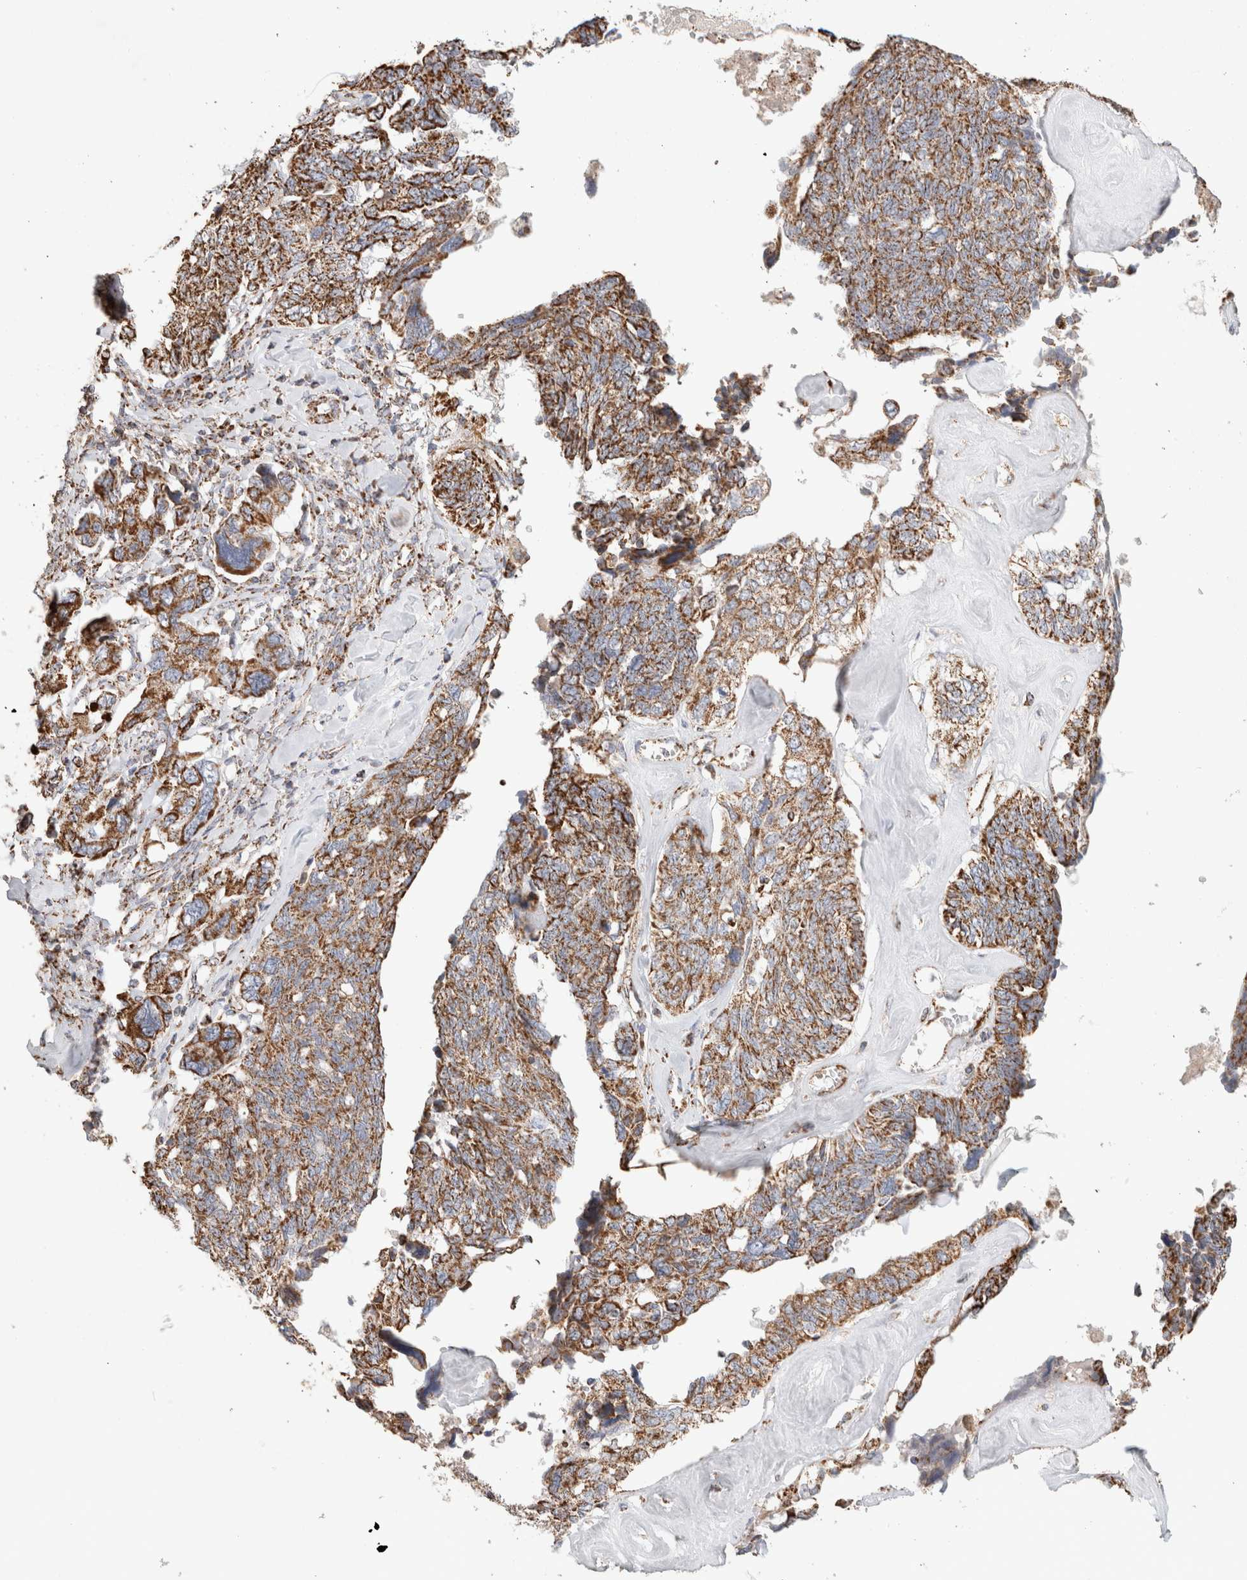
{"staining": {"intensity": "strong", "quantity": ">75%", "location": "cytoplasmic/membranous"}, "tissue": "ovarian cancer", "cell_type": "Tumor cells", "image_type": "cancer", "snomed": [{"axis": "morphology", "description": "Cystadenocarcinoma, serous, NOS"}, {"axis": "topography", "description": "Ovary"}], "caption": "High-magnification brightfield microscopy of ovarian cancer (serous cystadenocarcinoma) stained with DAB (3,3'-diaminobenzidine) (brown) and counterstained with hematoxylin (blue). tumor cells exhibit strong cytoplasmic/membranous staining is seen in approximately>75% of cells. The protein of interest is shown in brown color, while the nuclei are stained blue.", "gene": "C1QBP", "patient": {"sex": "female", "age": 79}}